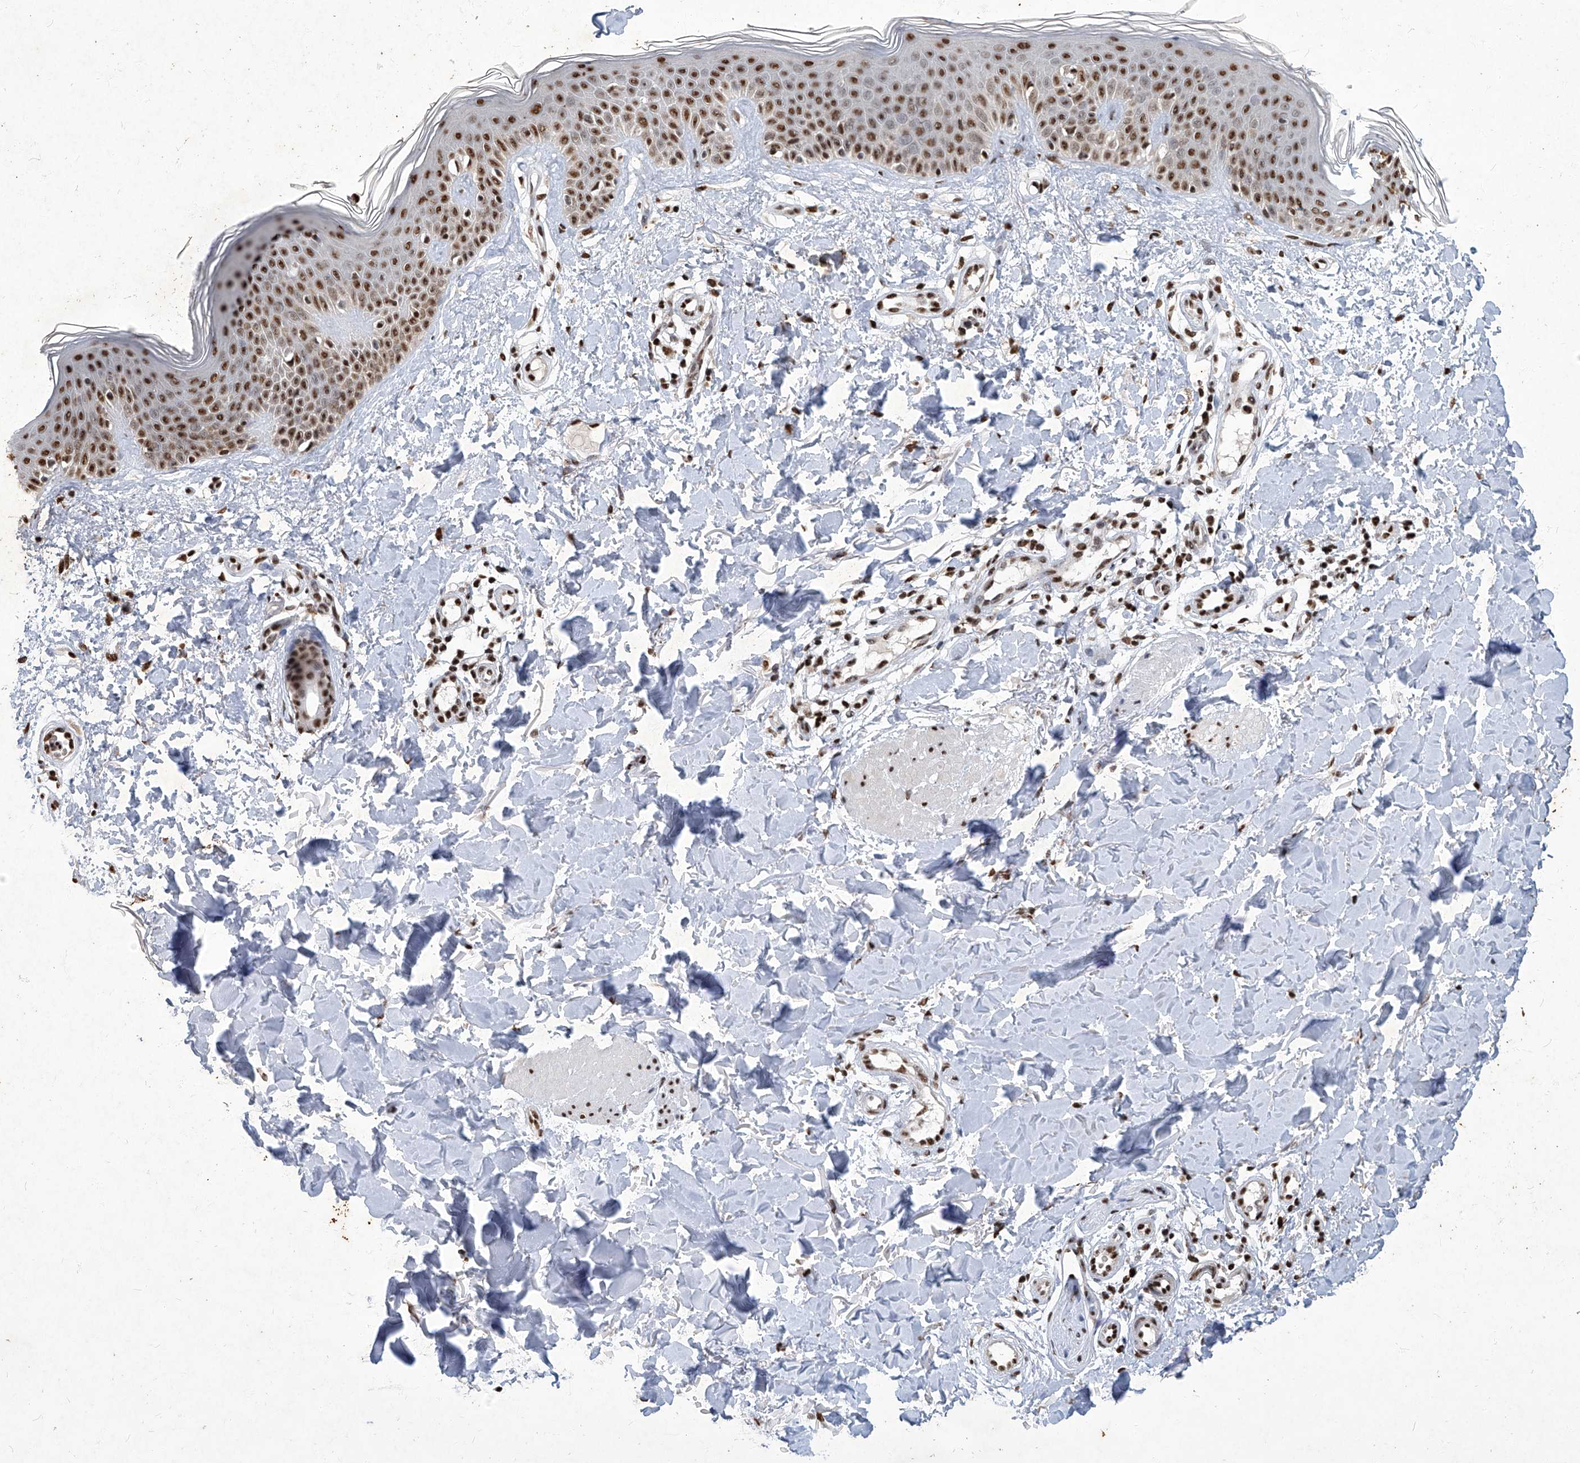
{"staining": {"intensity": "moderate", "quantity": ">75%", "location": "nuclear"}, "tissue": "skin", "cell_type": "Fibroblasts", "image_type": "normal", "snomed": [{"axis": "morphology", "description": "Normal tissue, NOS"}, {"axis": "topography", "description": "Skin"}], "caption": "A medium amount of moderate nuclear expression is identified in approximately >75% of fibroblasts in normal skin.", "gene": "HBP1", "patient": {"sex": "male", "age": 37}}